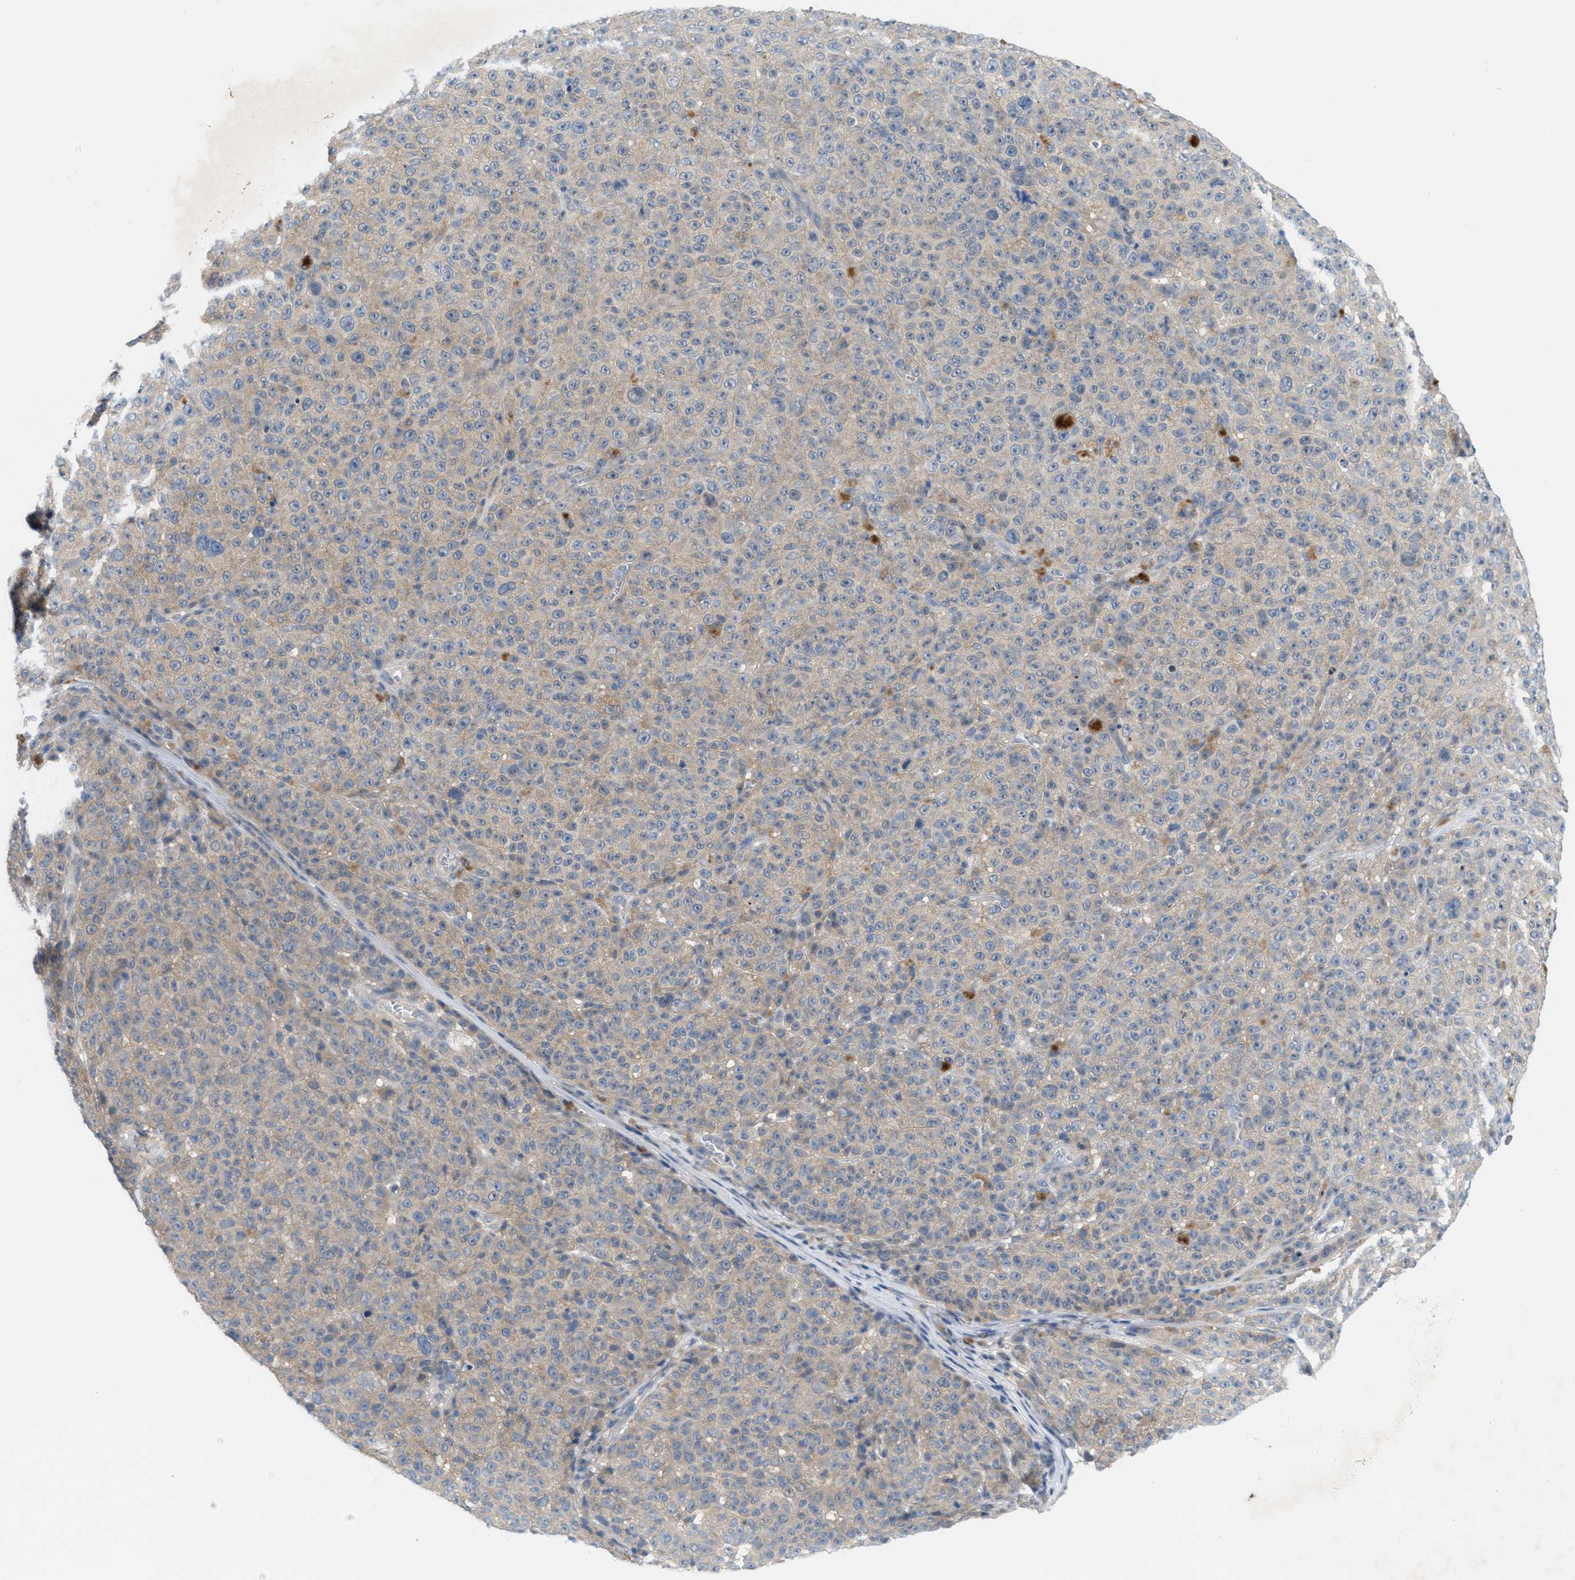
{"staining": {"intensity": "negative", "quantity": "none", "location": "none"}, "tissue": "melanoma", "cell_type": "Tumor cells", "image_type": "cancer", "snomed": [{"axis": "morphology", "description": "Malignant melanoma, NOS"}, {"axis": "topography", "description": "Skin"}], "caption": "IHC photomicrograph of neoplastic tissue: human melanoma stained with DAB shows no significant protein staining in tumor cells.", "gene": "WIPI2", "patient": {"sex": "female", "age": 82}}